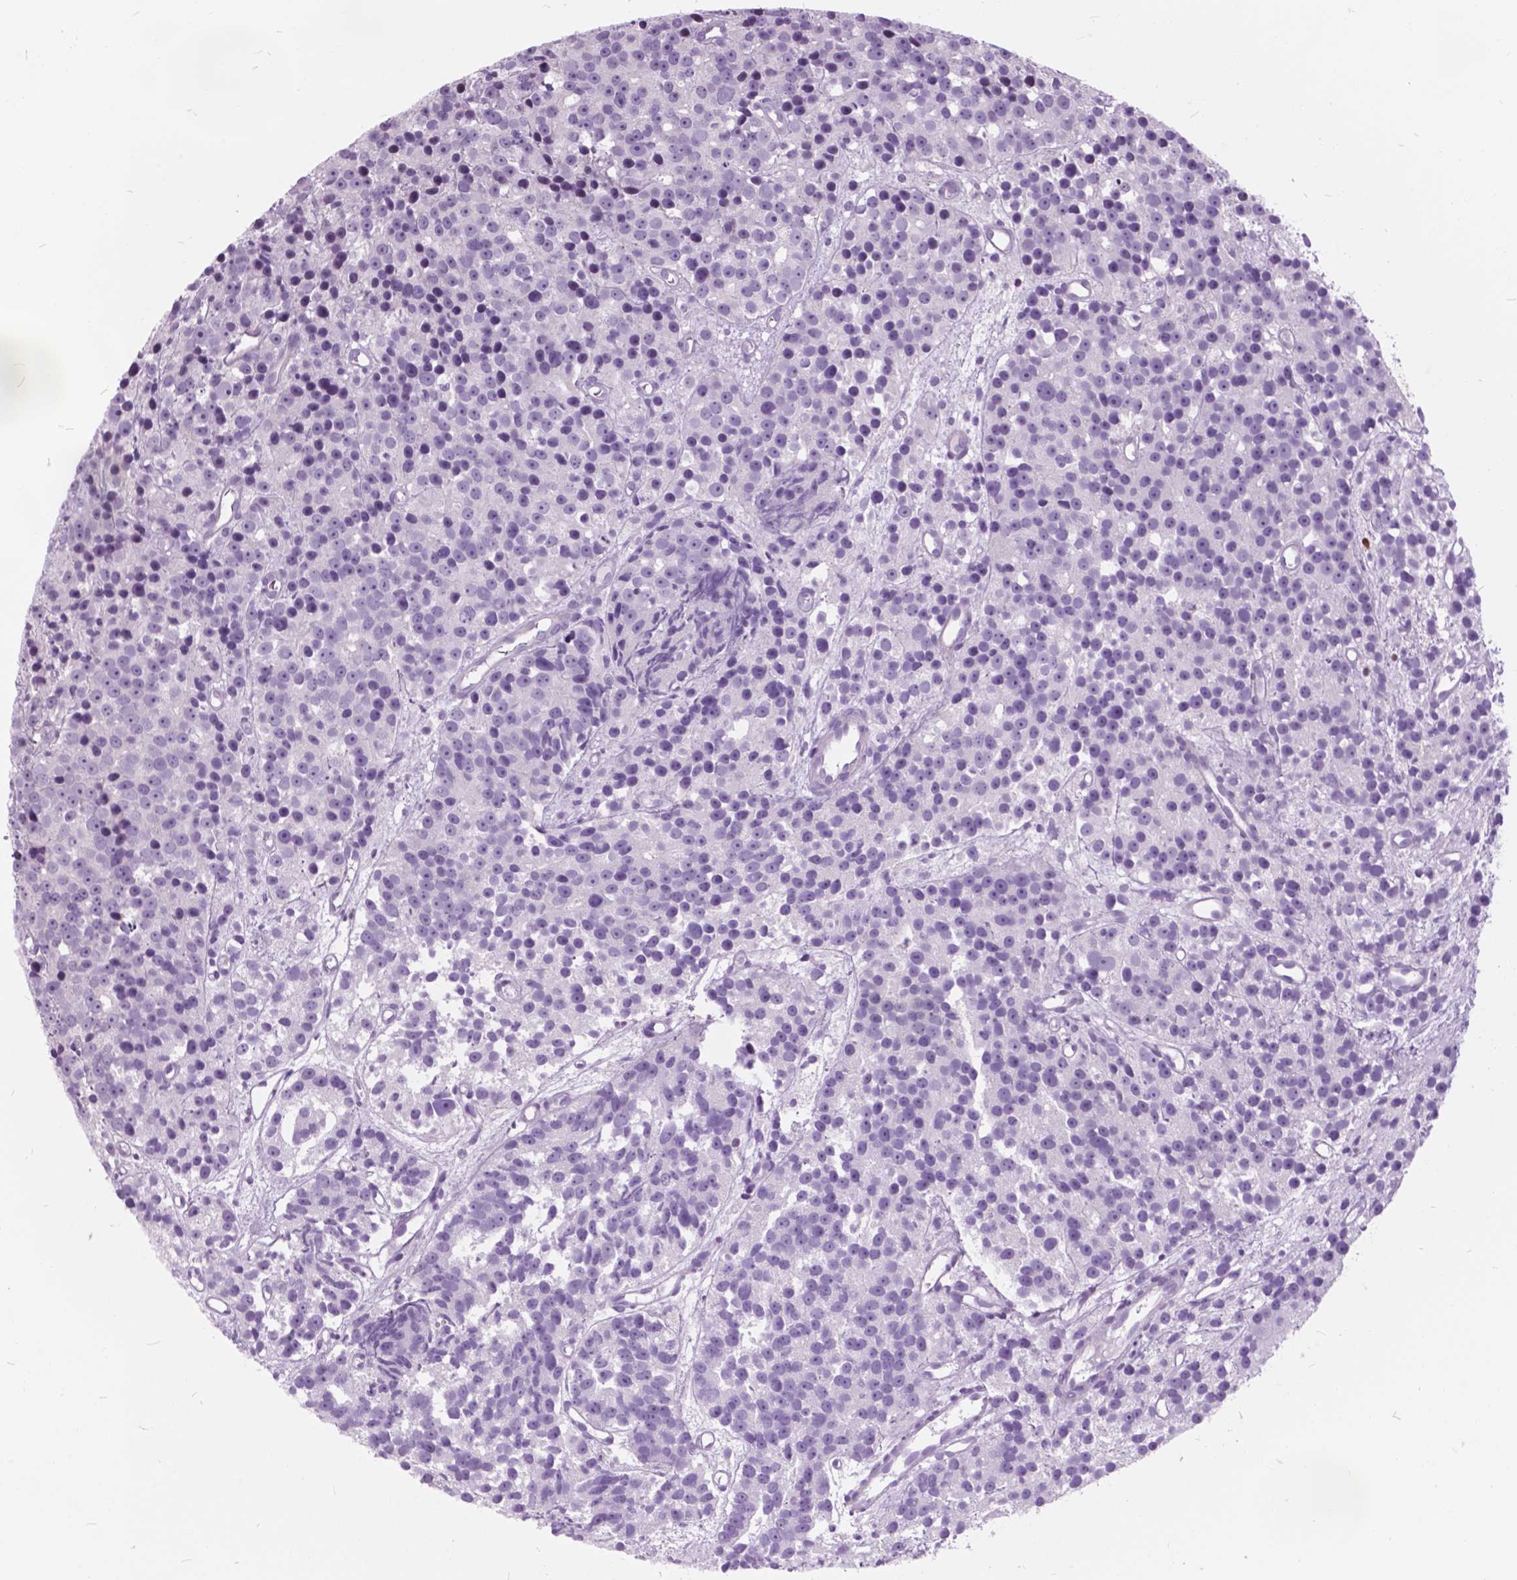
{"staining": {"intensity": "negative", "quantity": "none", "location": "none"}, "tissue": "prostate cancer", "cell_type": "Tumor cells", "image_type": "cancer", "snomed": [{"axis": "morphology", "description": "Adenocarcinoma, High grade"}, {"axis": "topography", "description": "Prostate"}], "caption": "This is a micrograph of immunohistochemistry (IHC) staining of prostate cancer, which shows no positivity in tumor cells.", "gene": "SP140", "patient": {"sex": "male", "age": 77}}